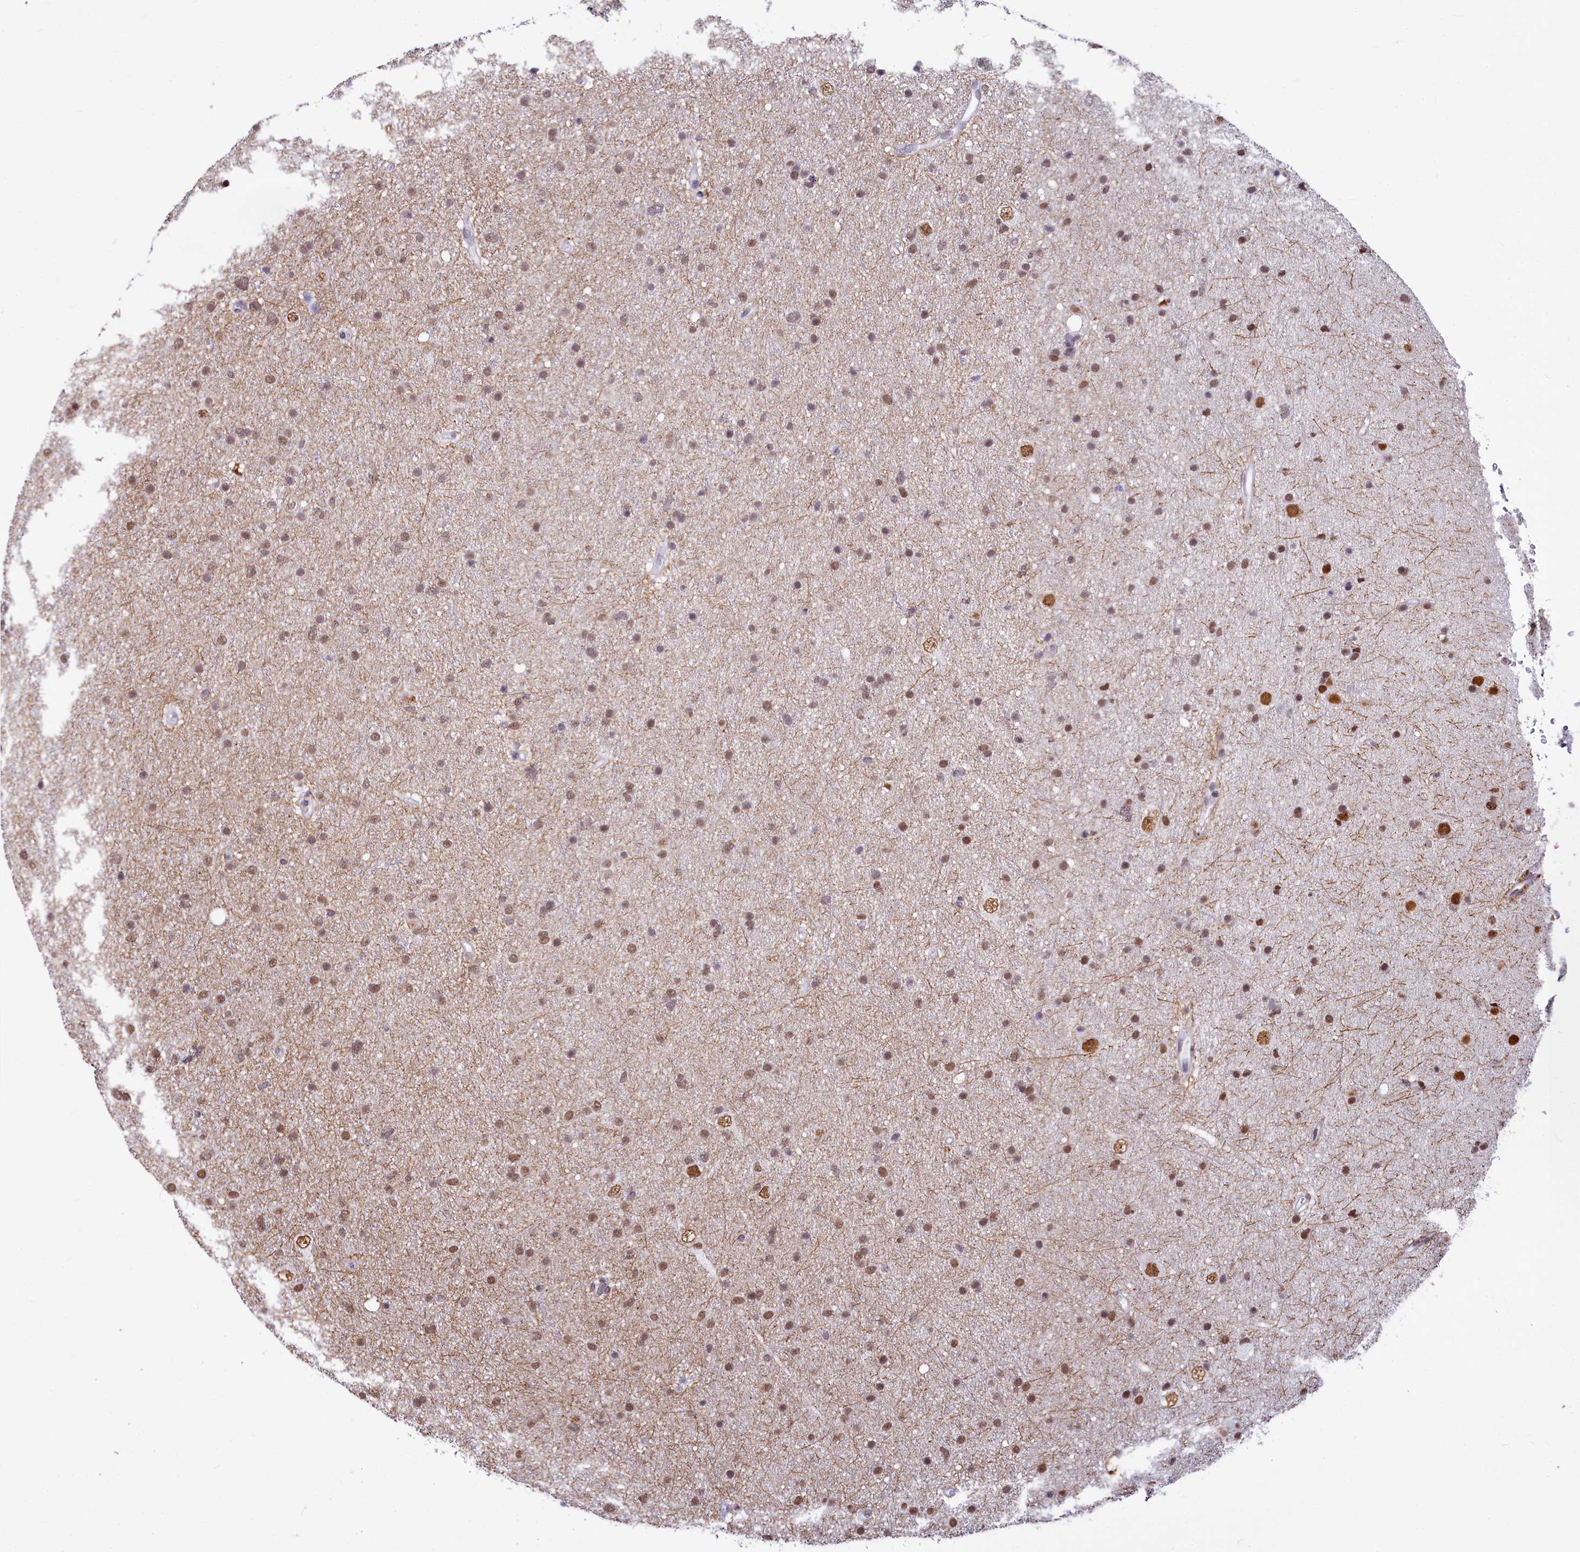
{"staining": {"intensity": "moderate", "quantity": ">75%", "location": "nuclear"}, "tissue": "glioma", "cell_type": "Tumor cells", "image_type": "cancer", "snomed": [{"axis": "morphology", "description": "Glioma, malignant, Low grade"}, {"axis": "topography", "description": "Cerebral cortex"}], "caption": "Glioma was stained to show a protein in brown. There is medium levels of moderate nuclear staining in about >75% of tumor cells.", "gene": "PARPBP", "patient": {"sex": "female", "age": 39}}